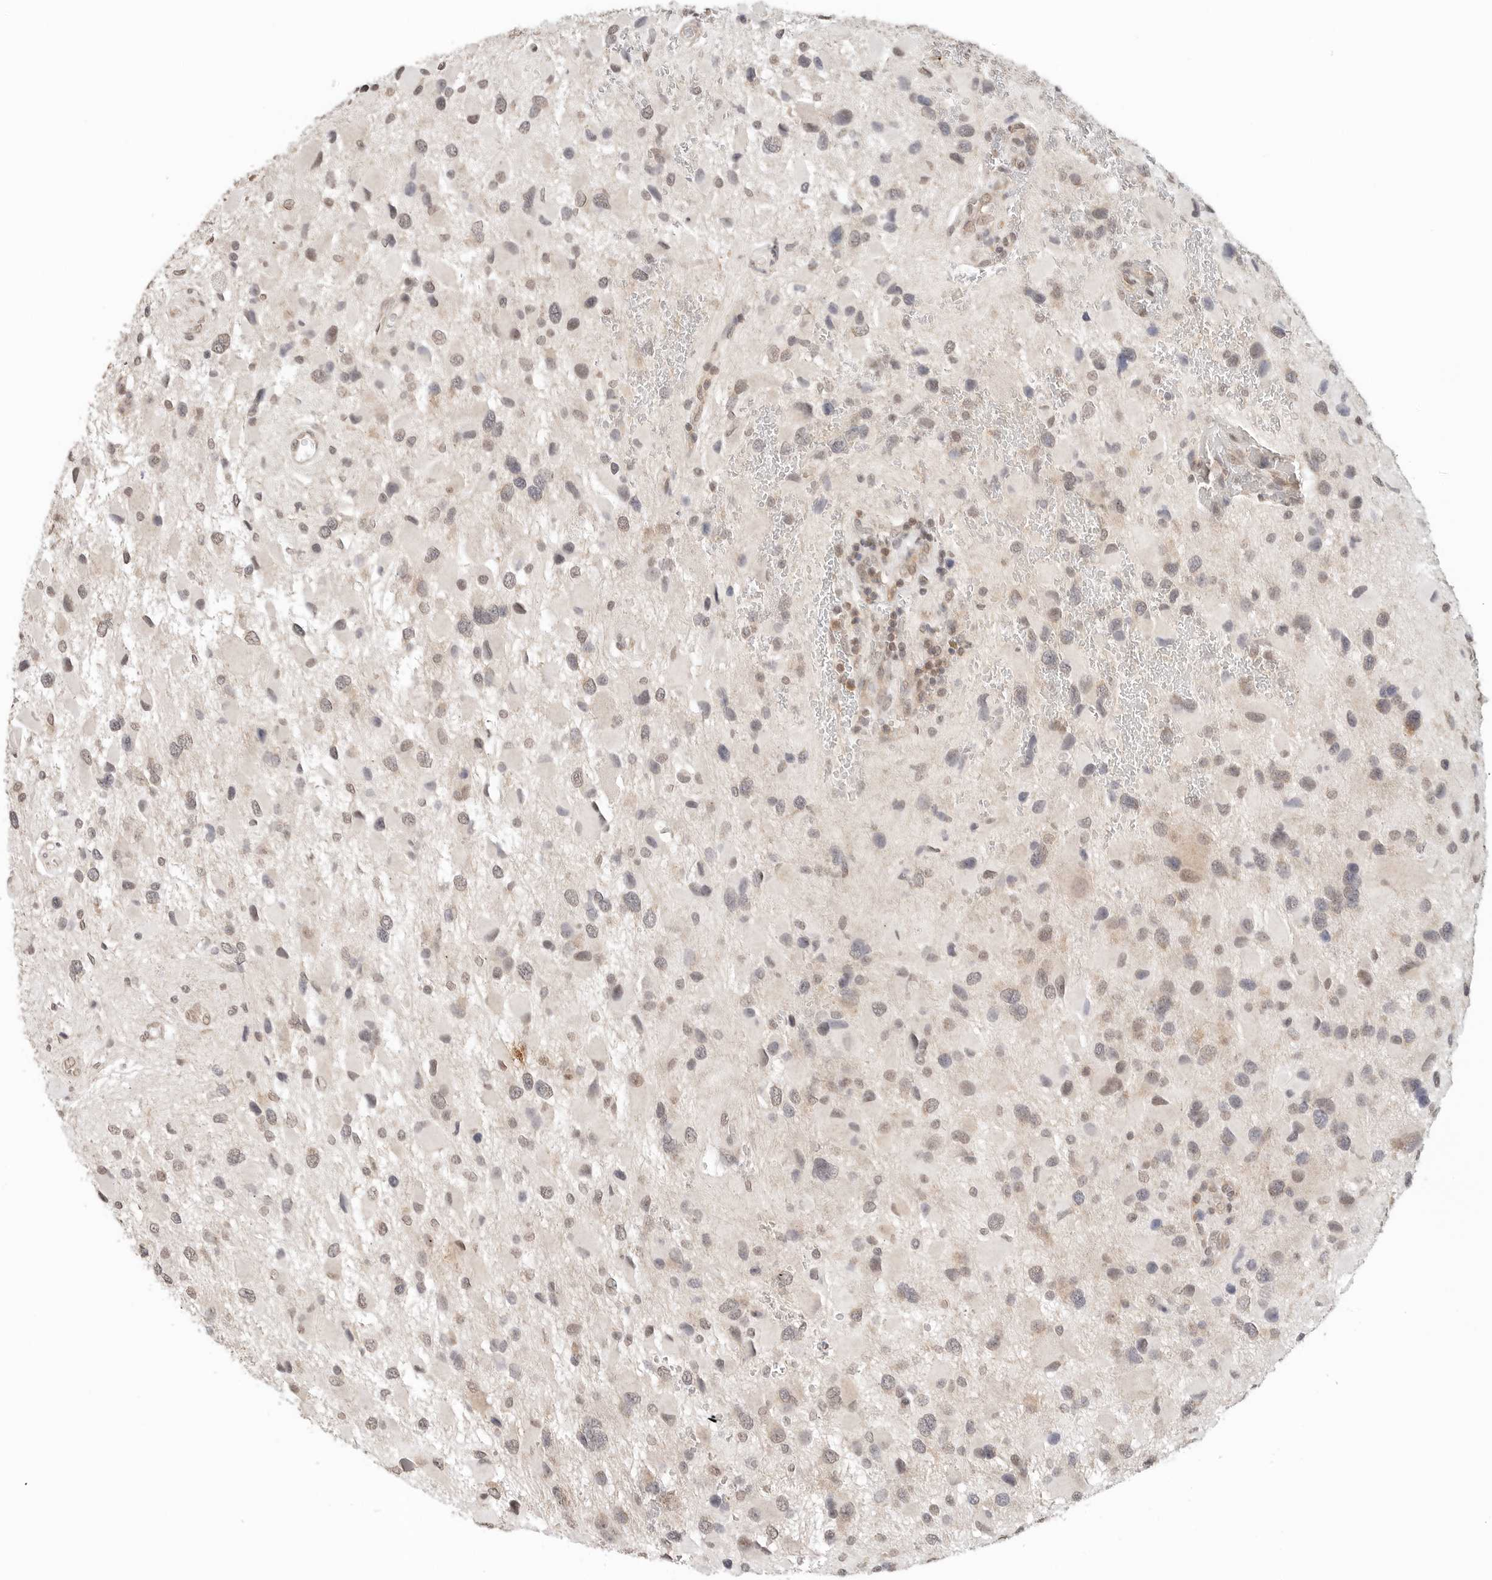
{"staining": {"intensity": "weak", "quantity": "25%-75%", "location": "nuclear"}, "tissue": "glioma", "cell_type": "Tumor cells", "image_type": "cancer", "snomed": [{"axis": "morphology", "description": "Glioma, malignant, High grade"}, {"axis": "topography", "description": "Brain"}], "caption": "Immunohistochemical staining of malignant high-grade glioma demonstrates low levels of weak nuclear protein expression in about 25%-75% of tumor cells. Immunohistochemistry (ihc) stains the protein of interest in brown and the nuclei are stained blue.", "gene": "METAP1", "patient": {"sex": "male", "age": 53}}